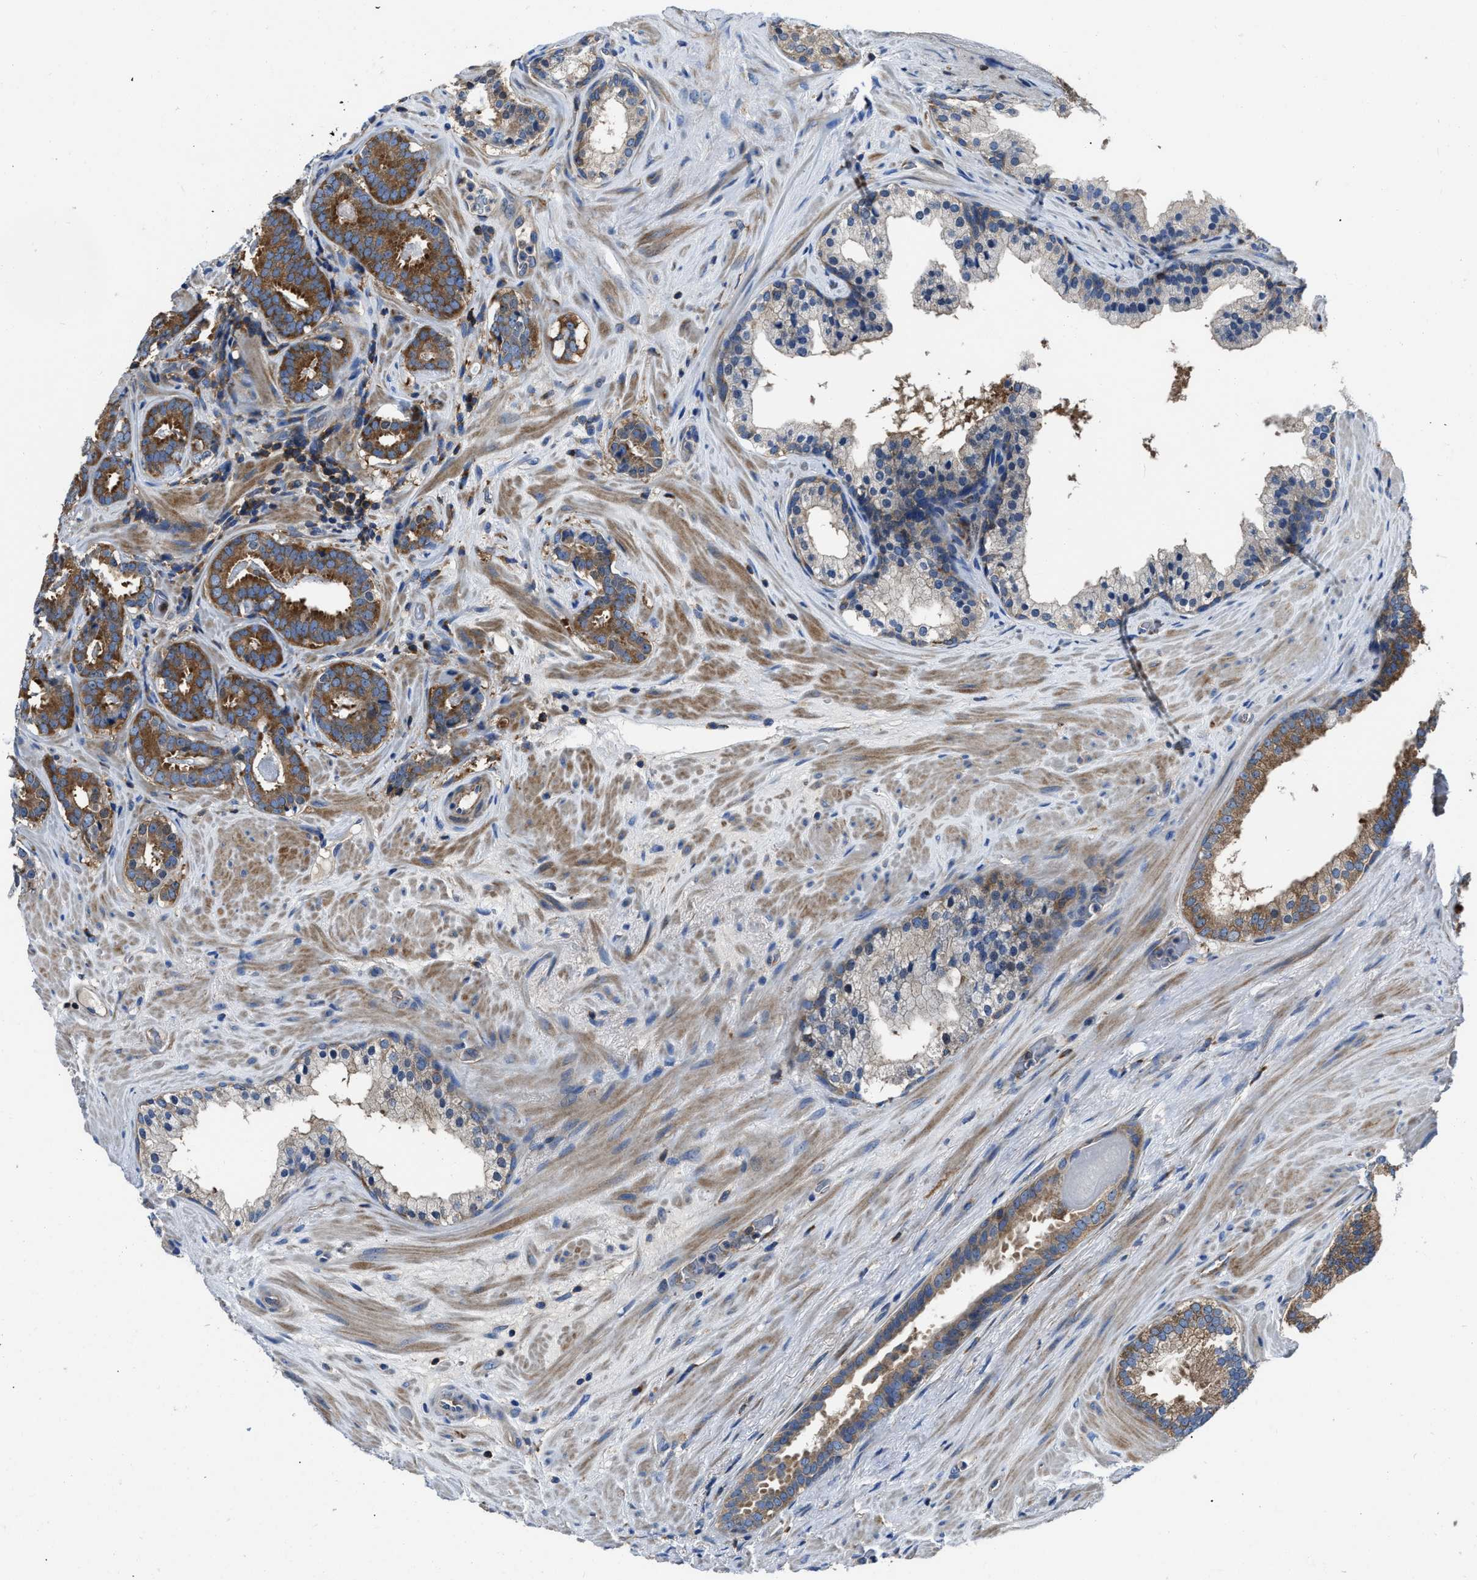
{"staining": {"intensity": "strong", "quantity": ">75%", "location": "cytoplasmic/membranous"}, "tissue": "prostate cancer", "cell_type": "Tumor cells", "image_type": "cancer", "snomed": [{"axis": "morphology", "description": "Adenocarcinoma, Low grade"}, {"axis": "topography", "description": "Prostate"}], "caption": "Tumor cells display high levels of strong cytoplasmic/membranous positivity in approximately >75% of cells in human prostate adenocarcinoma (low-grade). Using DAB (brown) and hematoxylin (blue) stains, captured at high magnification using brightfield microscopy.", "gene": "YARS1", "patient": {"sex": "male", "age": 69}}